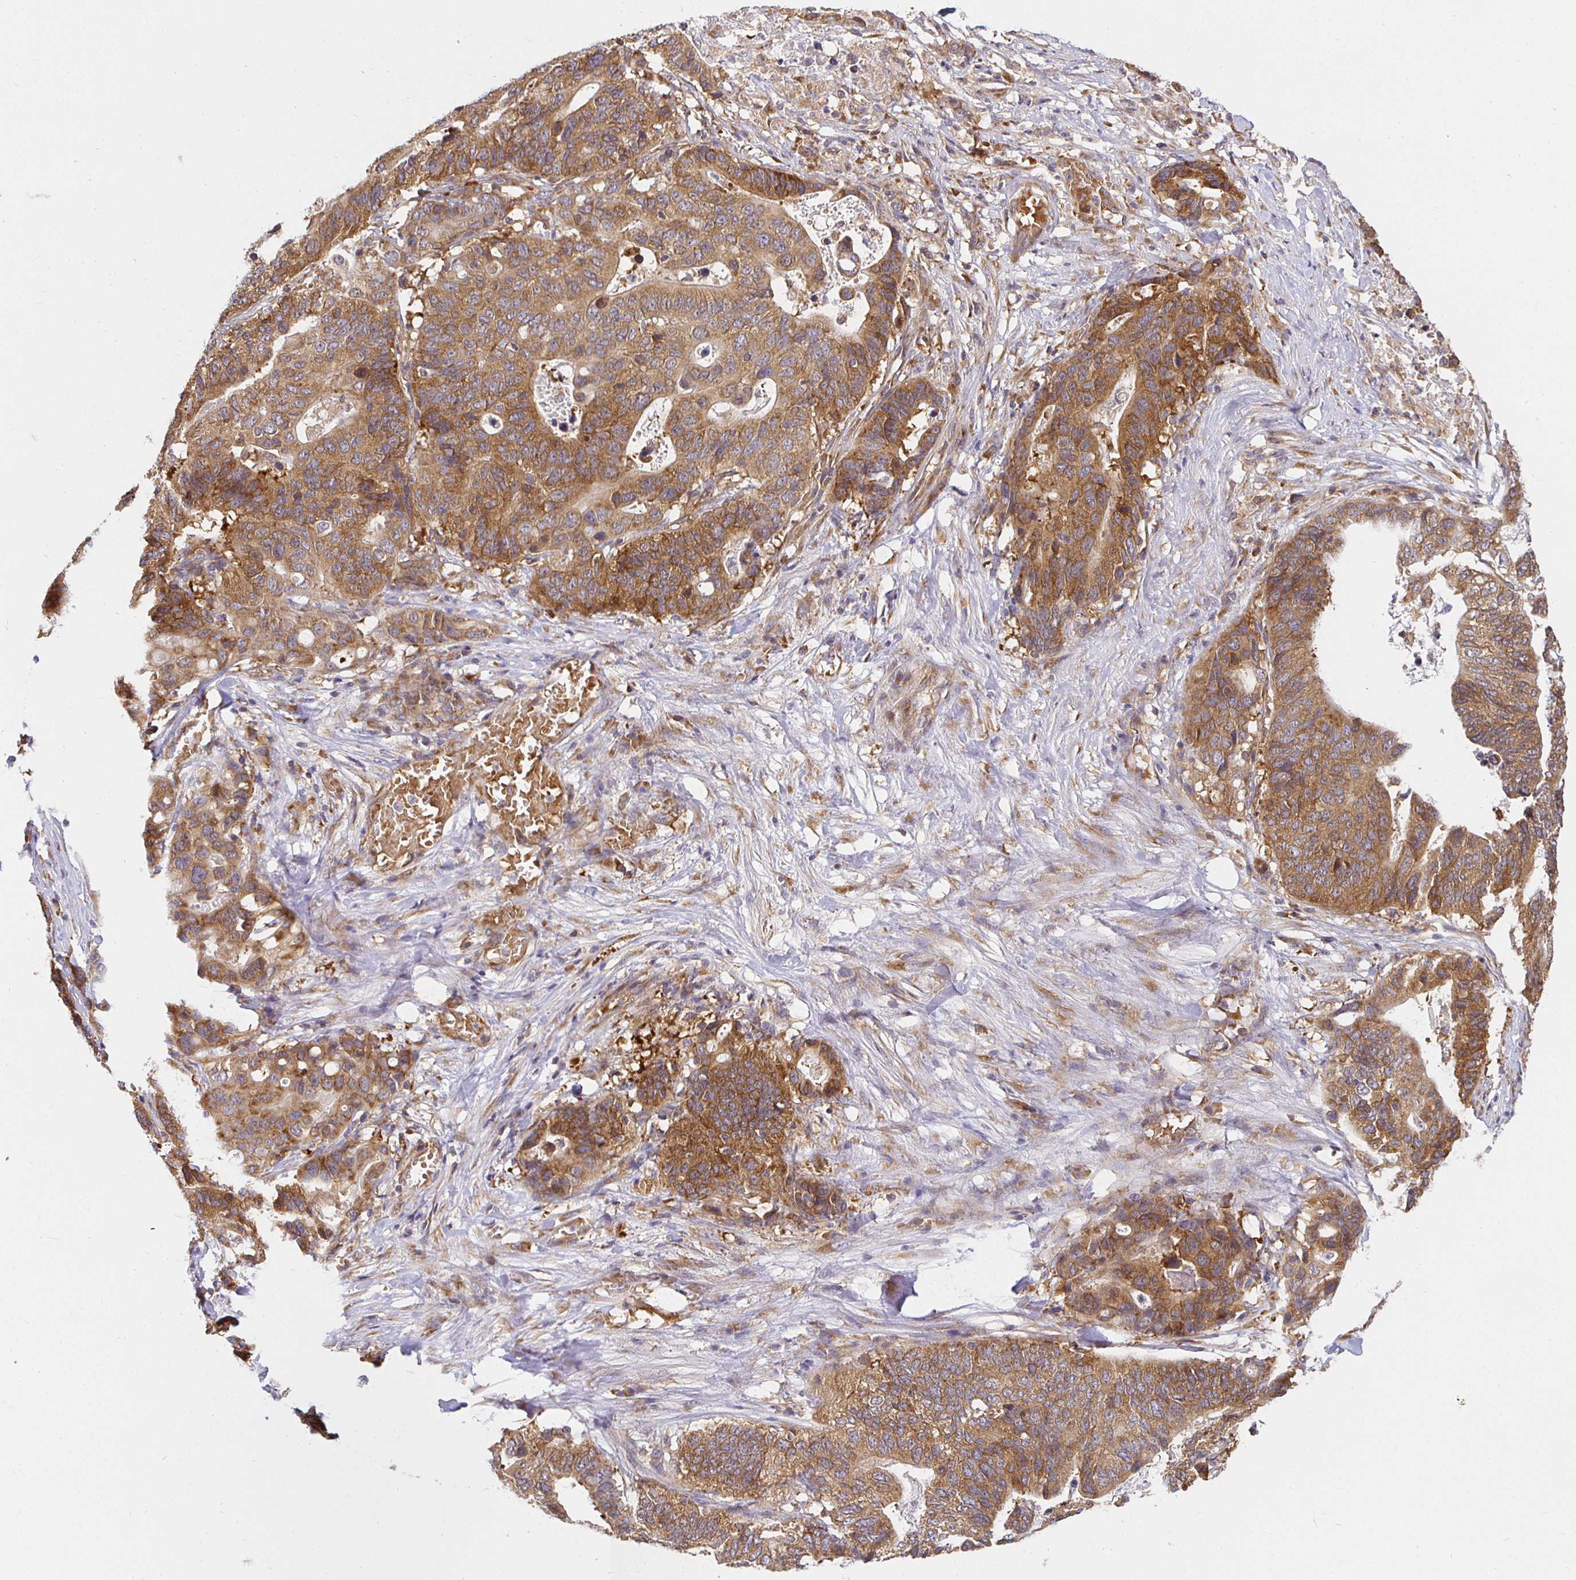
{"staining": {"intensity": "moderate", "quantity": ">75%", "location": "cytoplasmic/membranous"}, "tissue": "stomach cancer", "cell_type": "Tumor cells", "image_type": "cancer", "snomed": [{"axis": "morphology", "description": "Adenocarcinoma, NOS"}, {"axis": "topography", "description": "Stomach, upper"}], "caption": "Stomach cancer stained for a protein (brown) reveals moderate cytoplasmic/membranous positive staining in approximately >75% of tumor cells.", "gene": "IRAK1", "patient": {"sex": "female", "age": 67}}